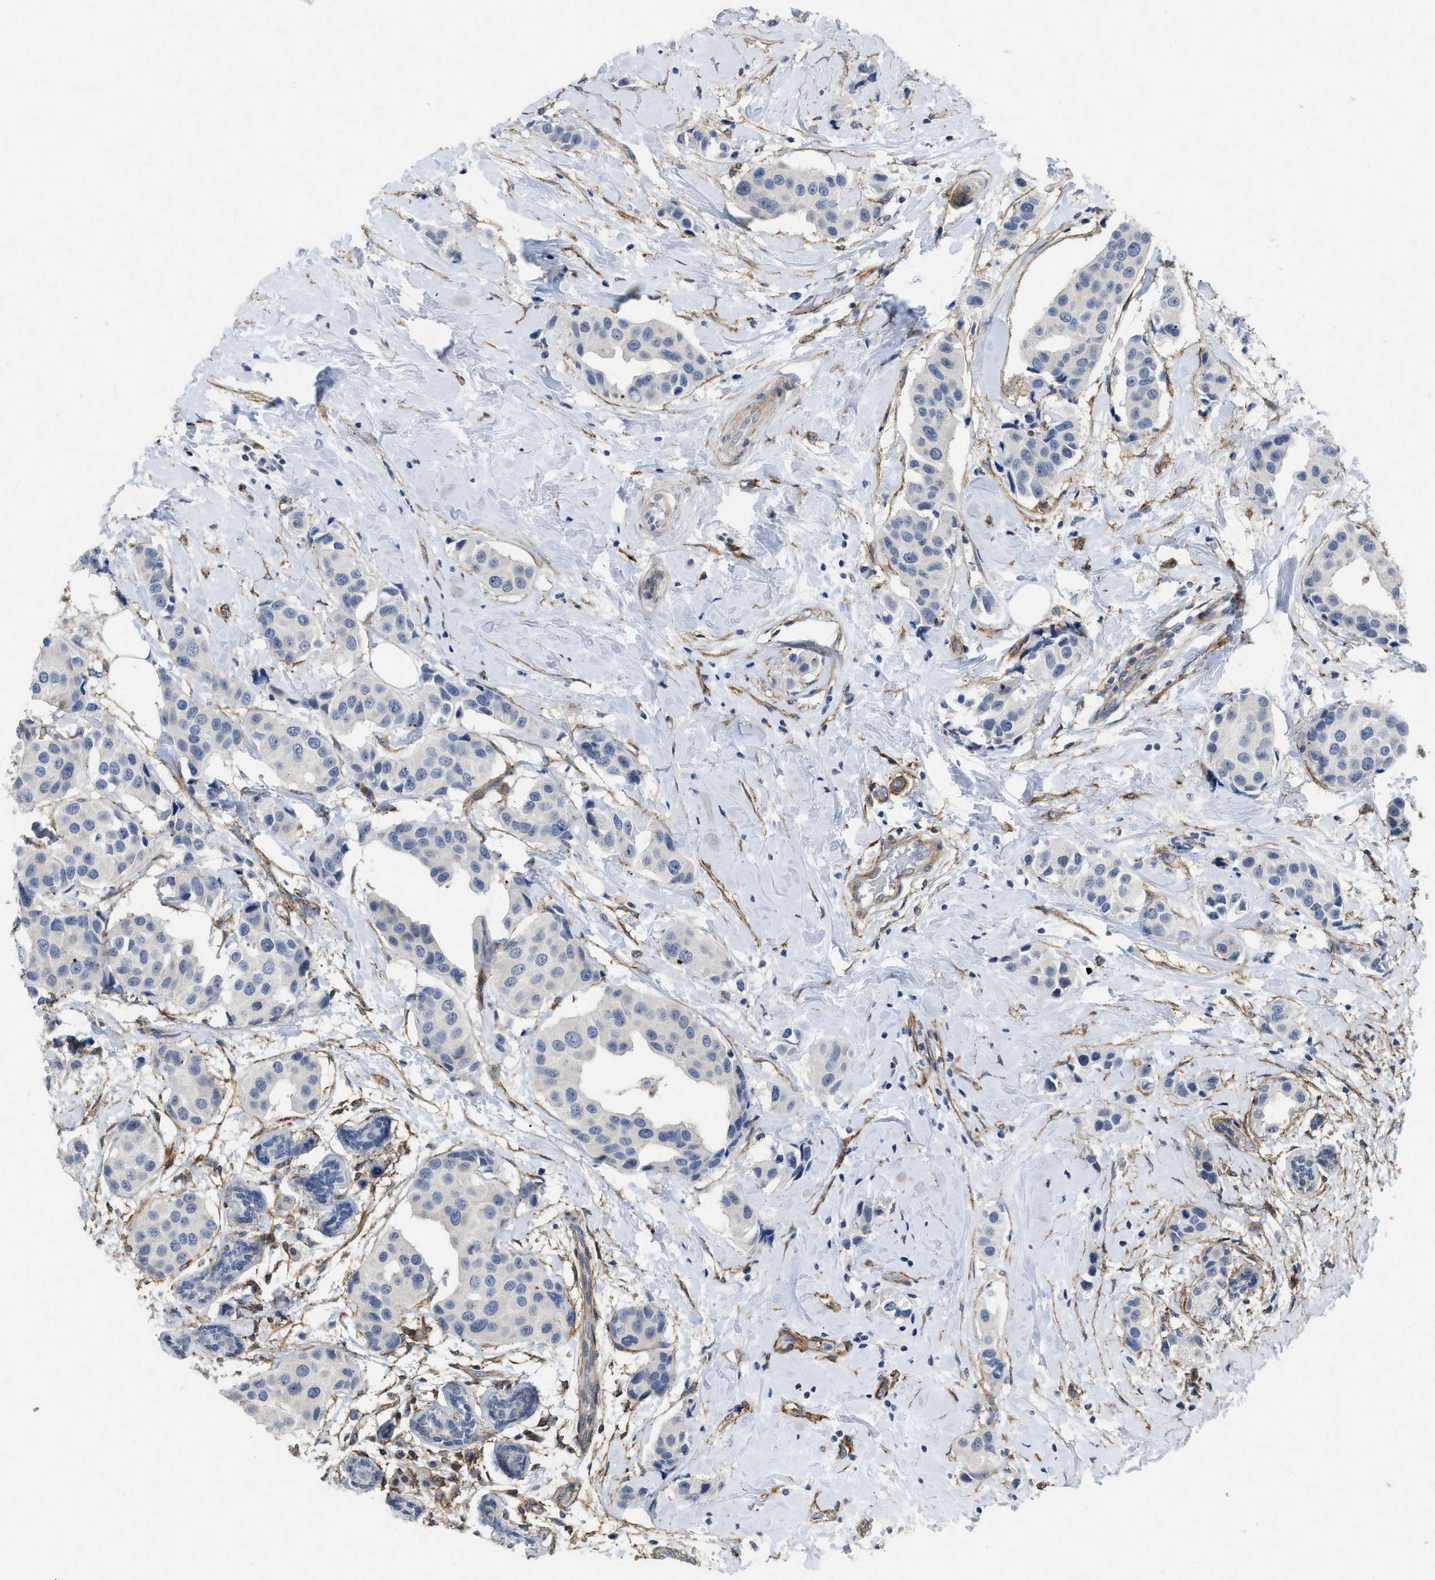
{"staining": {"intensity": "negative", "quantity": "none", "location": "none"}, "tissue": "breast cancer", "cell_type": "Tumor cells", "image_type": "cancer", "snomed": [{"axis": "morphology", "description": "Normal tissue, NOS"}, {"axis": "morphology", "description": "Duct carcinoma"}, {"axis": "topography", "description": "Breast"}], "caption": "Immunohistochemical staining of human breast intraductal carcinoma reveals no significant expression in tumor cells.", "gene": "PDGFRA", "patient": {"sex": "female", "age": 39}}